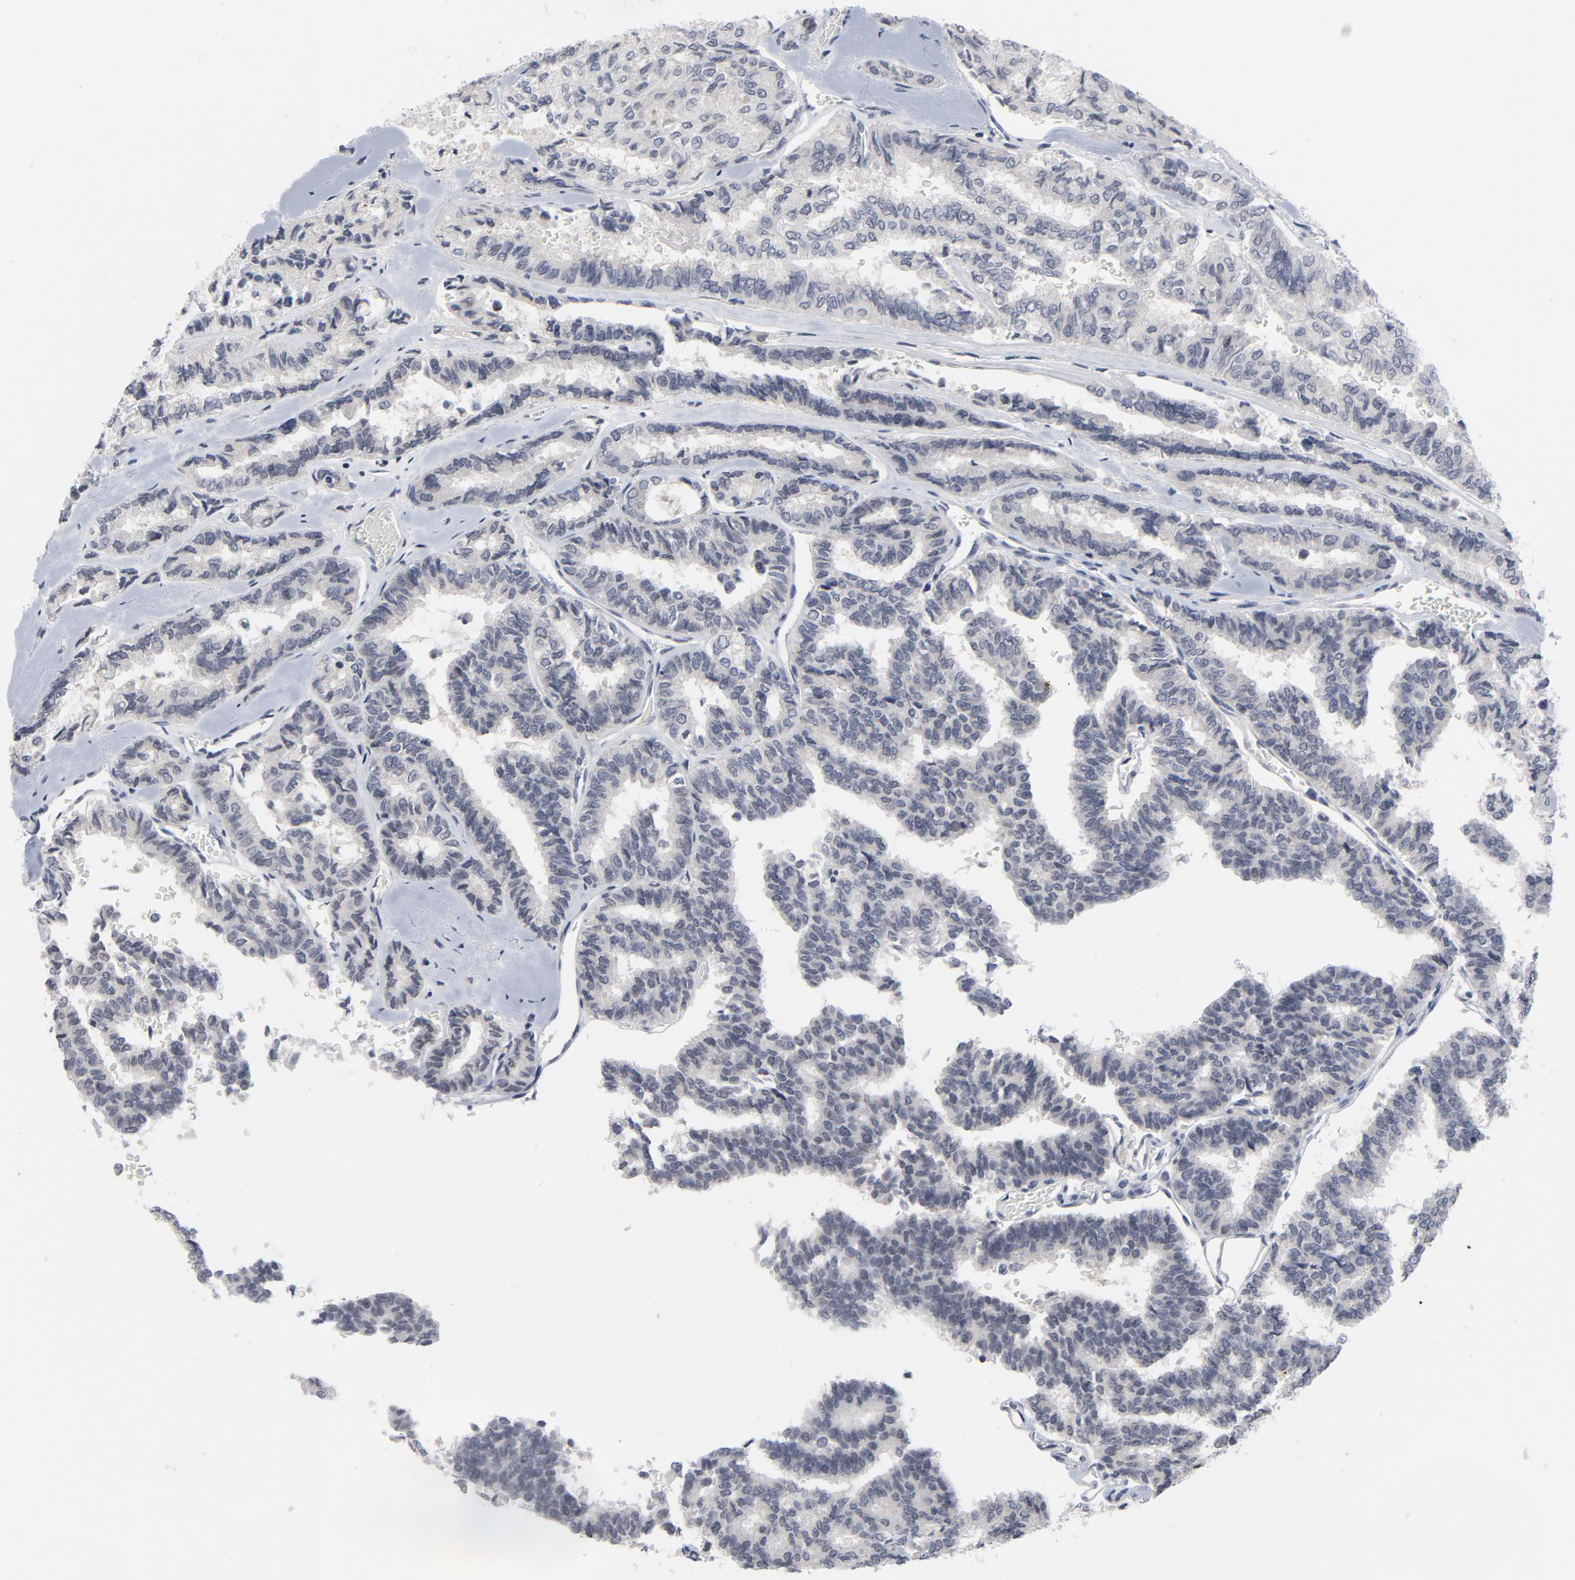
{"staining": {"intensity": "negative", "quantity": "none", "location": "none"}, "tissue": "thyroid cancer", "cell_type": "Tumor cells", "image_type": "cancer", "snomed": [{"axis": "morphology", "description": "Papillary adenocarcinoma, NOS"}, {"axis": "topography", "description": "Thyroid gland"}], "caption": "DAB (3,3'-diaminobenzidine) immunohistochemical staining of human thyroid cancer displays no significant expression in tumor cells.", "gene": "GABPA", "patient": {"sex": "female", "age": 35}}